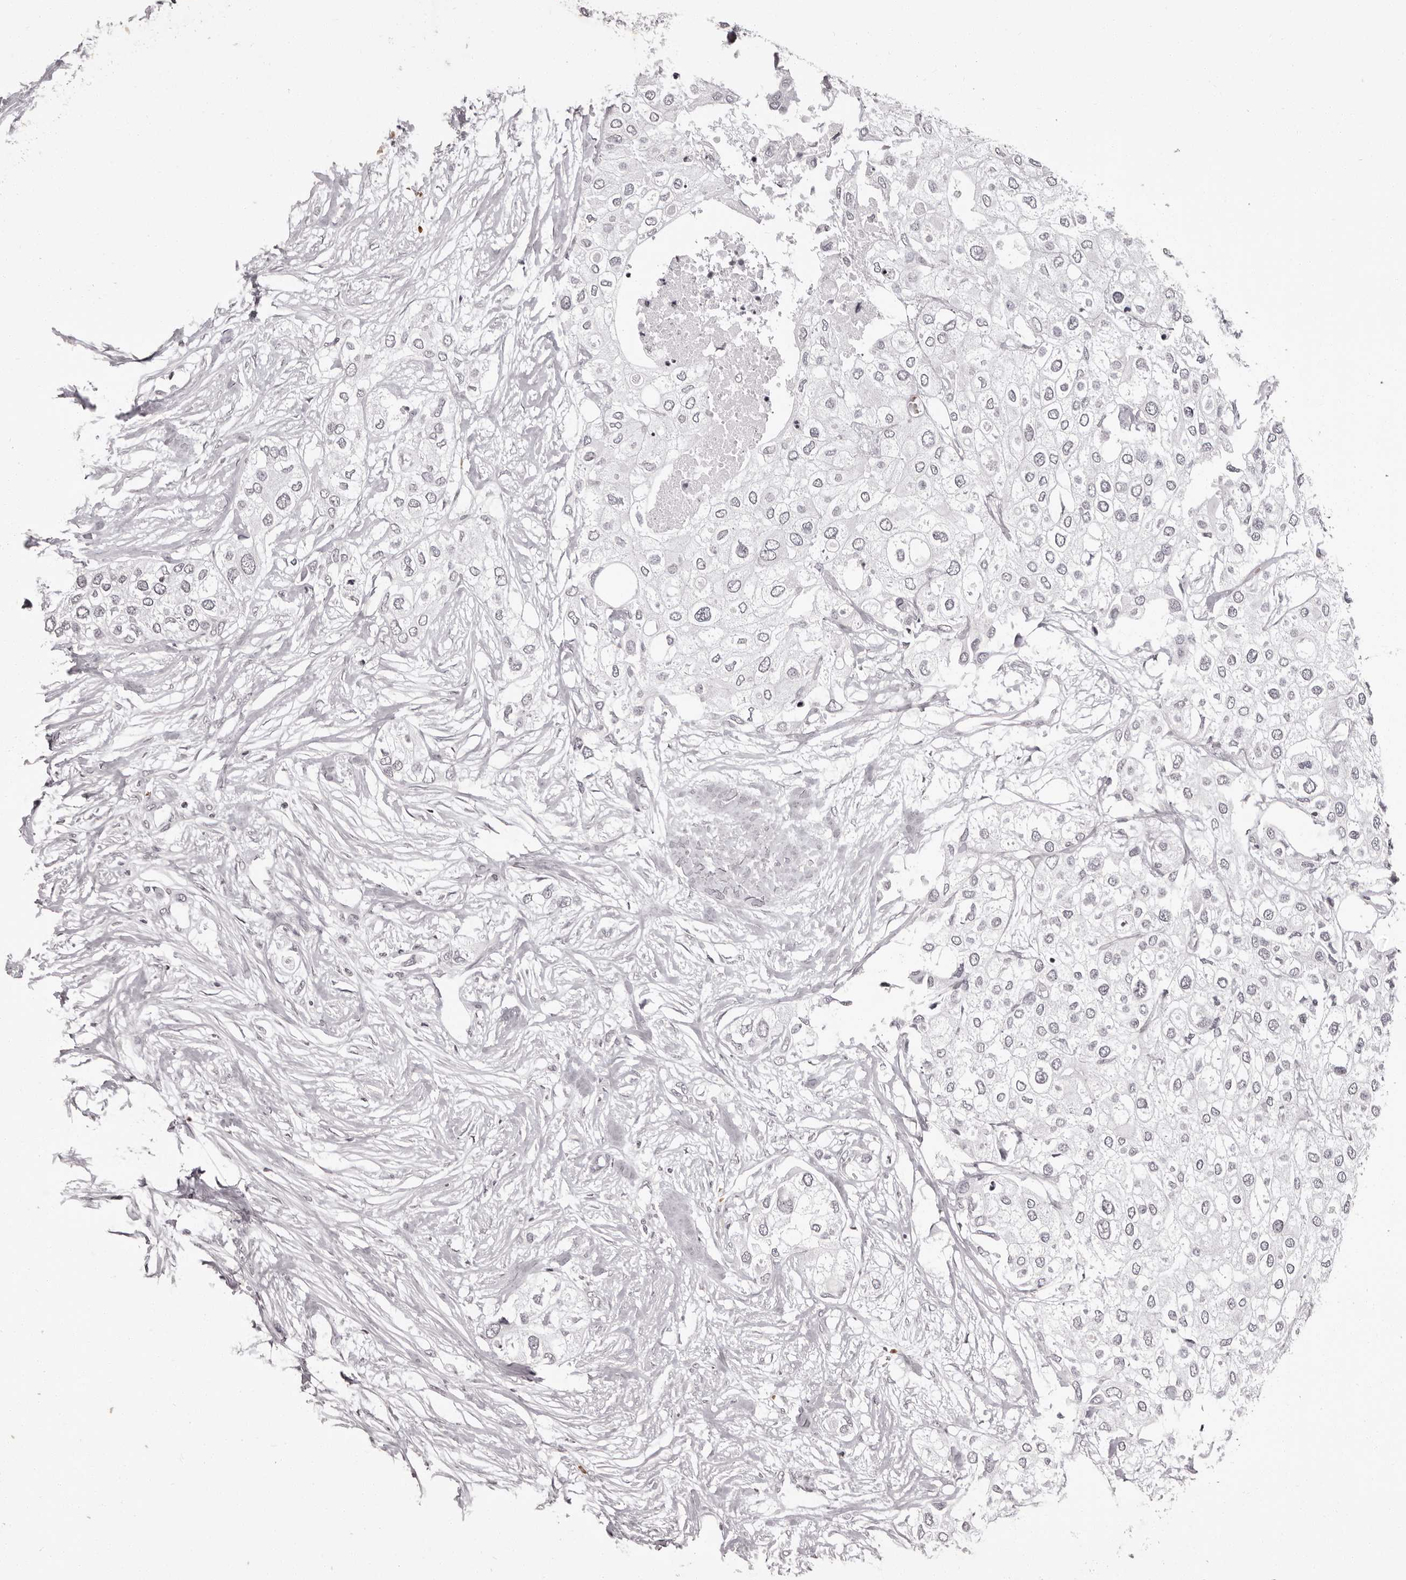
{"staining": {"intensity": "negative", "quantity": "none", "location": "none"}, "tissue": "urothelial cancer", "cell_type": "Tumor cells", "image_type": "cancer", "snomed": [{"axis": "morphology", "description": "Urothelial carcinoma, High grade"}, {"axis": "topography", "description": "Urinary bladder"}], "caption": "Tumor cells are negative for protein expression in human urothelial cancer.", "gene": "C8orf74", "patient": {"sex": "male", "age": 64}}